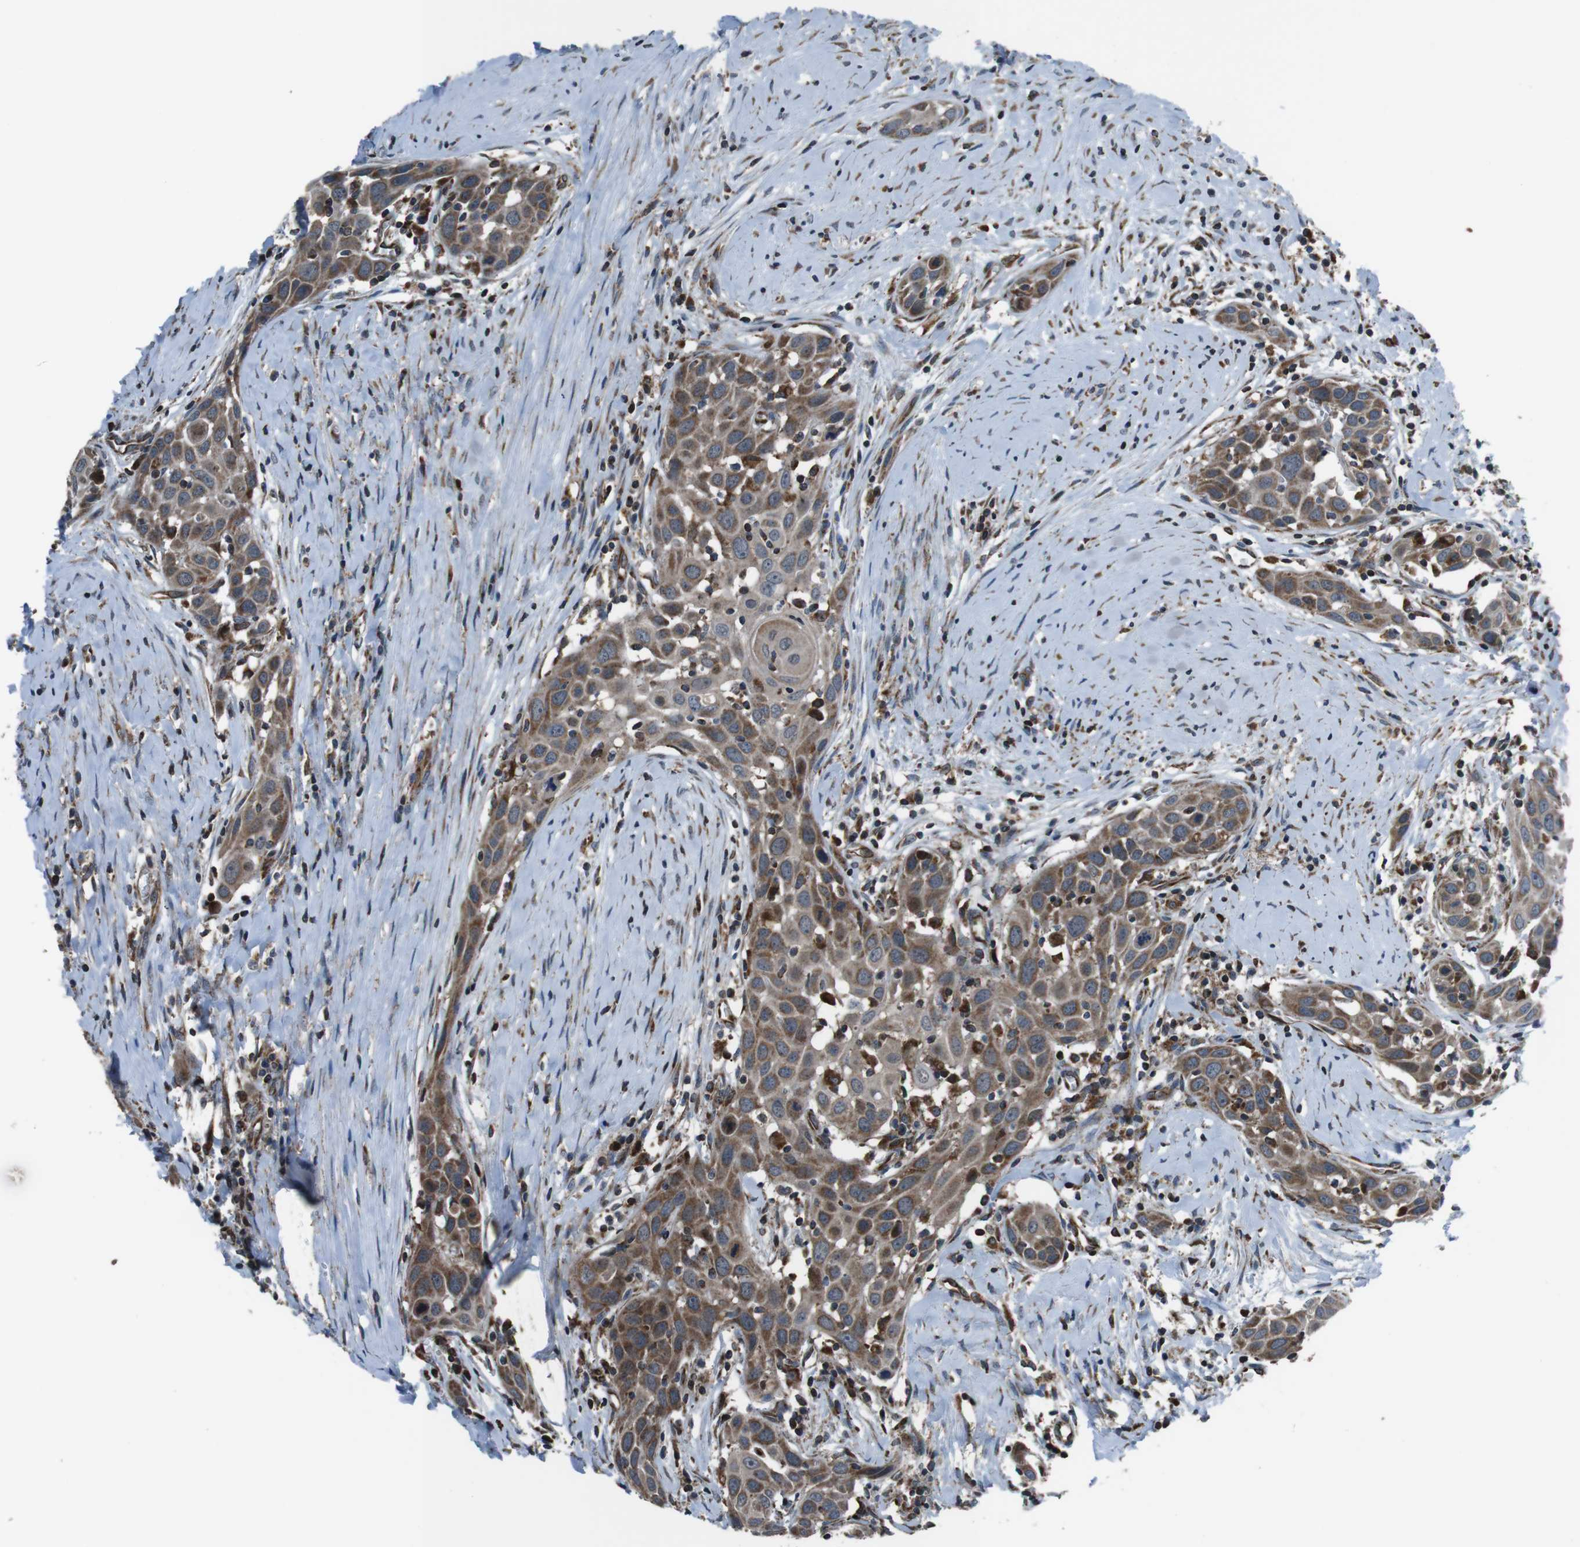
{"staining": {"intensity": "moderate", "quantity": ">75%", "location": "cytoplasmic/membranous"}, "tissue": "head and neck cancer", "cell_type": "Tumor cells", "image_type": "cancer", "snomed": [{"axis": "morphology", "description": "Squamous cell carcinoma, NOS"}, {"axis": "topography", "description": "Oral tissue"}, {"axis": "topography", "description": "Head-Neck"}], "caption": "Tumor cells show medium levels of moderate cytoplasmic/membranous expression in approximately >75% of cells in human head and neck cancer.", "gene": "GIMAP8", "patient": {"sex": "female", "age": 50}}